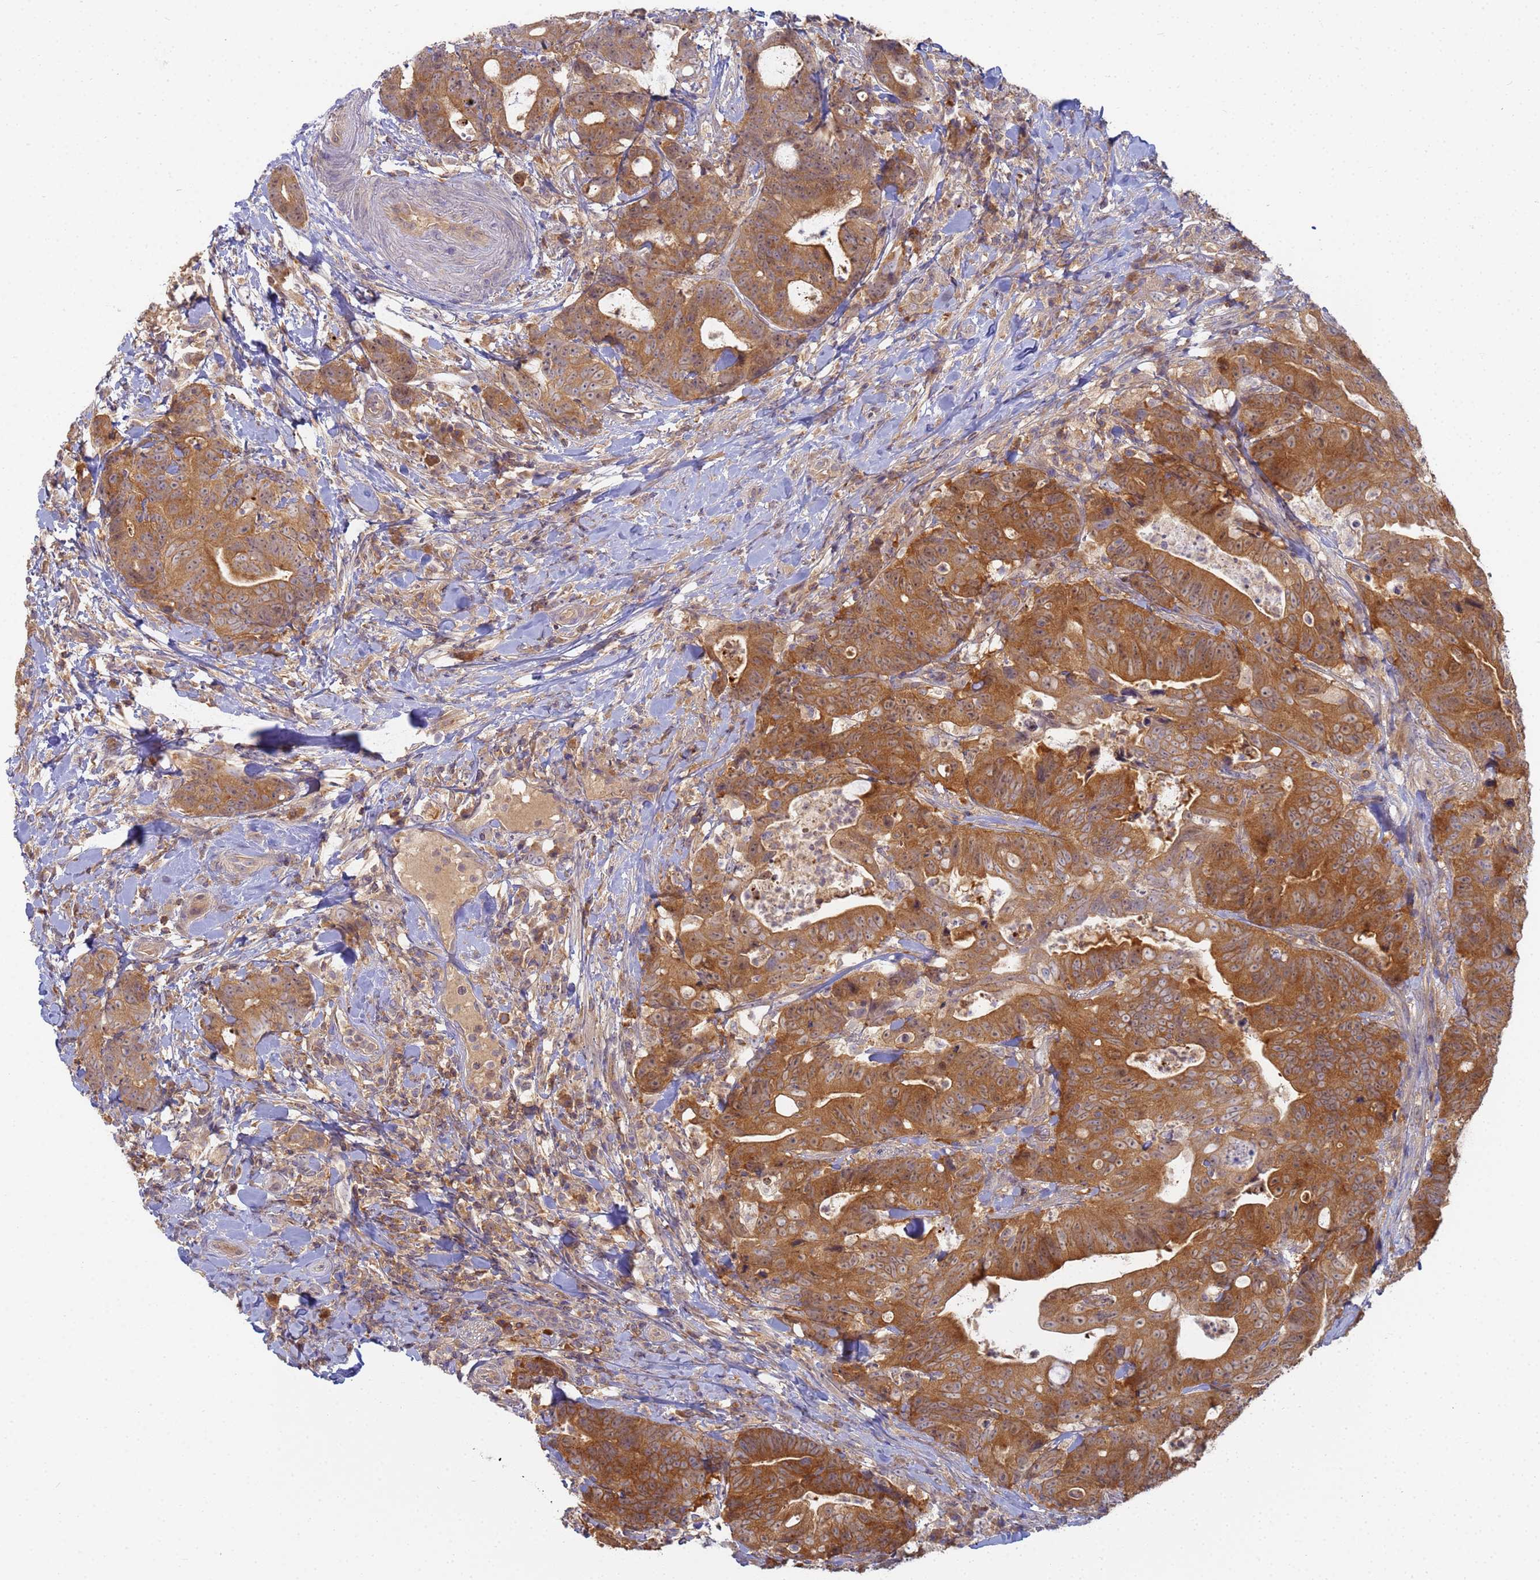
{"staining": {"intensity": "moderate", "quantity": ">75%", "location": "cytoplasmic/membranous"}, "tissue": "colorectal cancer", "cell_type": "Tumor cells", "image_type": "cancer", "snomed": [{"axis": "morphology", "description": "Adenocarcinoma, NOS"}, {"axis": "topography", "description": "Colon"}], "caption": "Tumor cells reveal medium levels of moderate cytoplasmic/membranous staining in about >75% of cells in colorectal cancer (adenocarcinoma). The staining was performed using DAB (3,3'-diaminobenzidine) to visualize the protein expression in brown, while the nuclei were stained in blue with hematoxylin (Magnification: 20x).", "gene": "SHARPIN", "patient": {"sex": "female", "age": 82}}